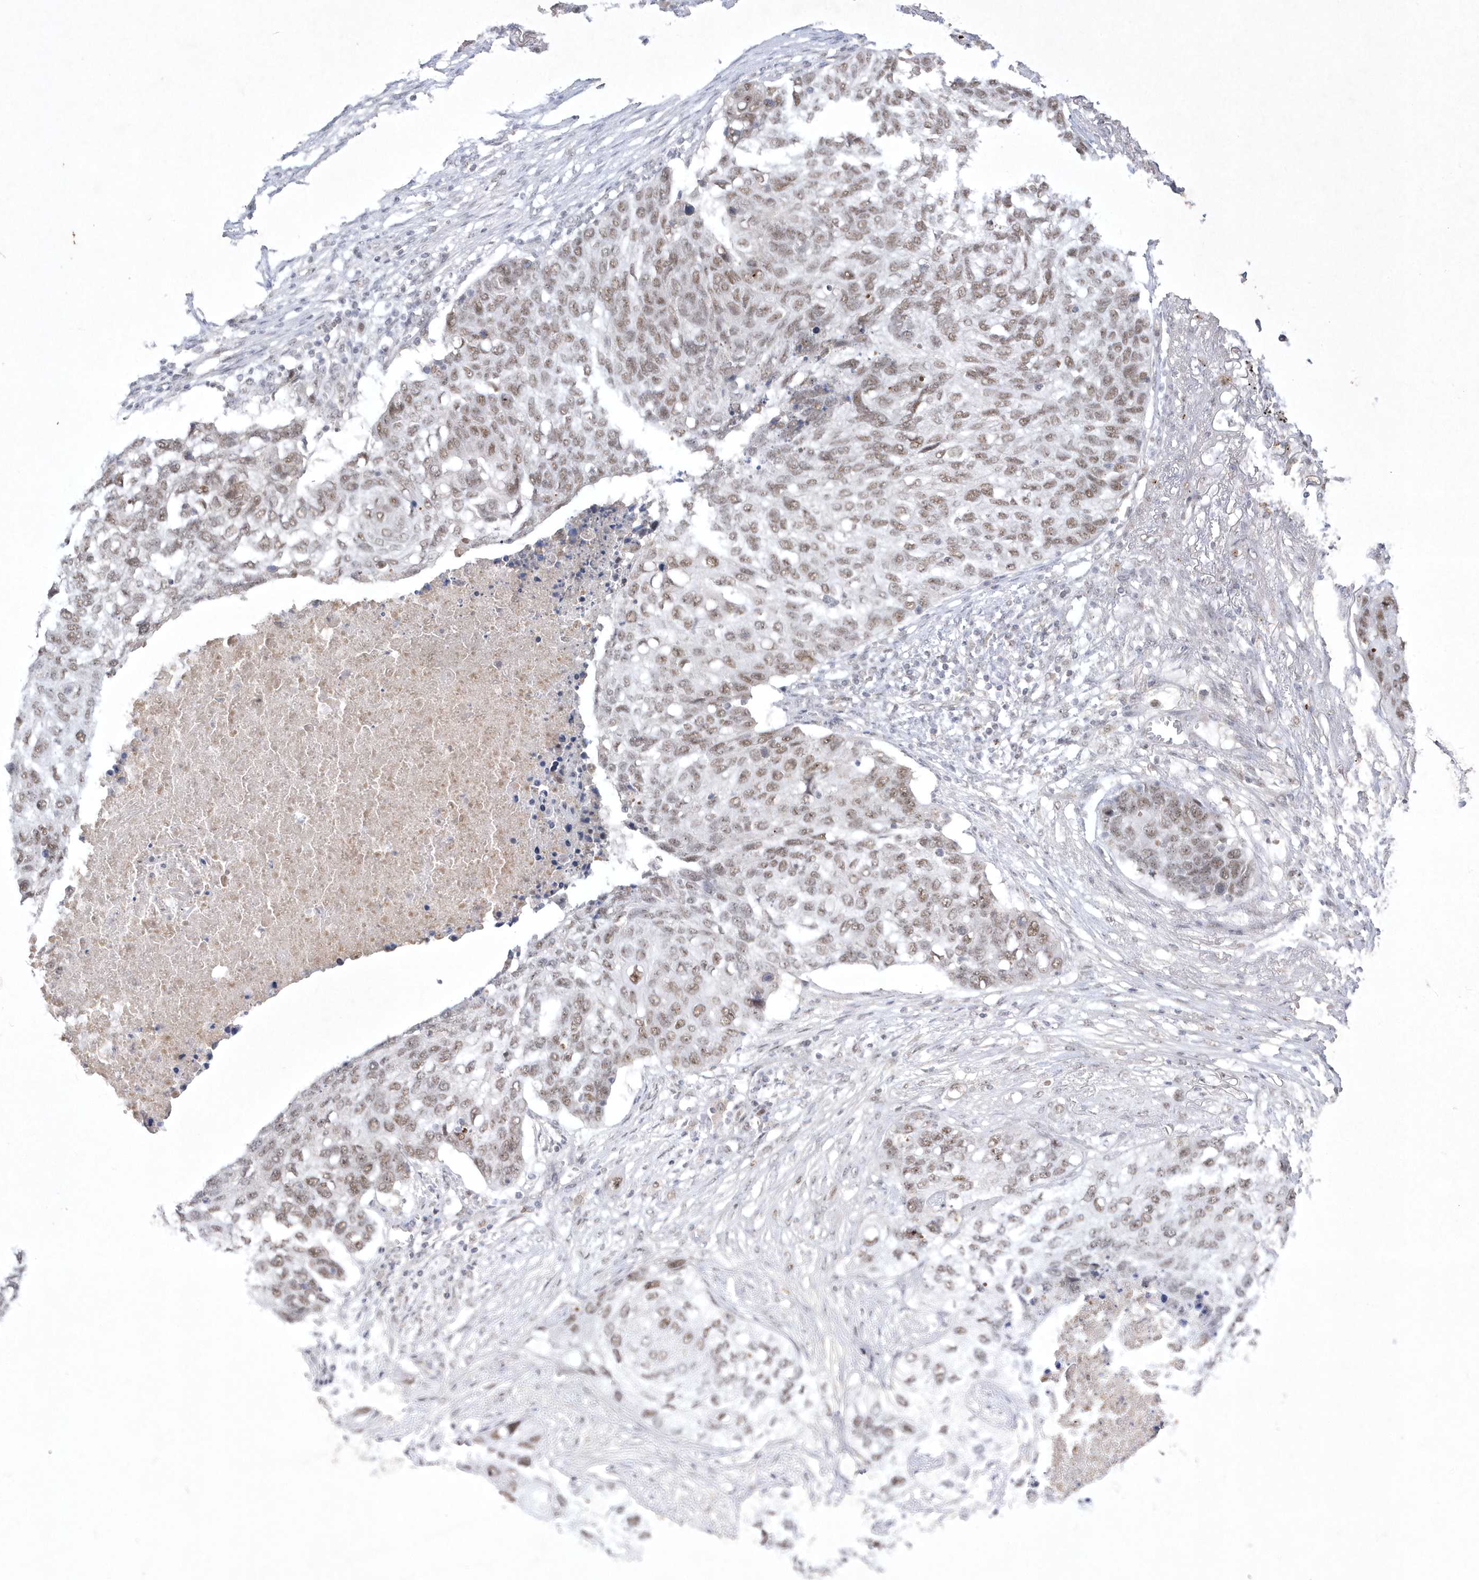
{"staining": {"intensity": "moderate", "quantity": ">75%", "location": "nuclear"}, "tissue": "lung cancer", "cell_type": "Tumor cells", "image_type": "cancer", "snomed": [{"axis": "morphology", "description": "Squamous cell carcinoma, NOS"}, {"axis": "topography", "description": "Lung"}], "caption": "A high-resolution image shows IHC staining of lung cancer (squamous cell carcinoma), which displays moderate nuclear staining in about >75% of tumor cells.", "gene": "CPSF3", "patient": {"sex": "female", "age": 63}}